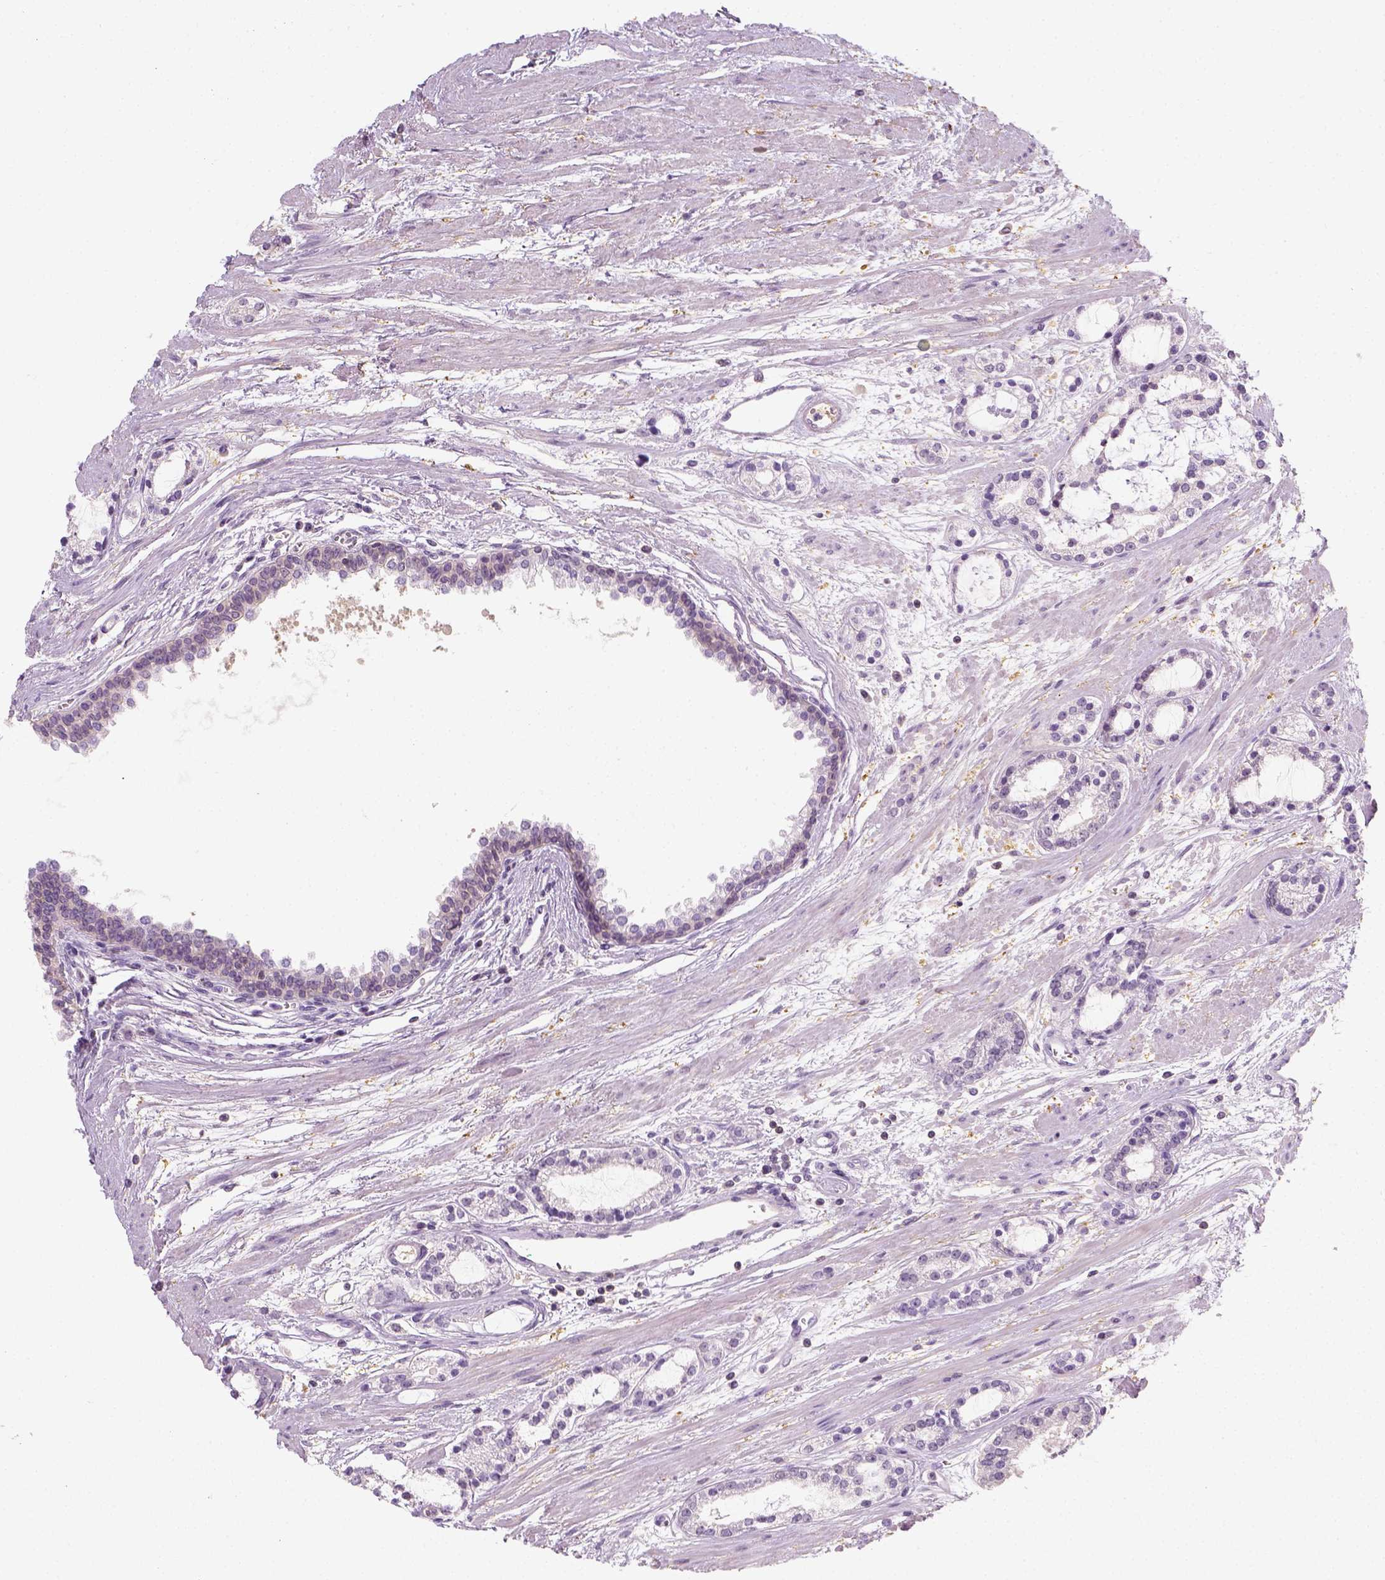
{"staining": {"intensity": "negative", "quantity": "none", "location": "none"}, "tissue": "prostate cancer", "cell_type": "Tumor cells", "image_type": "cancer", "snomed": [{"axis": "morphology", "description": "Adenocarcinoma, Medium grade"}, {"axis": "topography", "description": "Prostate"}], "caption": "Photomicrograph shows no significant protein positivity in tumor cells of prostate cancer (medium-grade adenocarcinoma).", "gene": "EPHB1", "patient": {"sex": "male", "age": 57}}